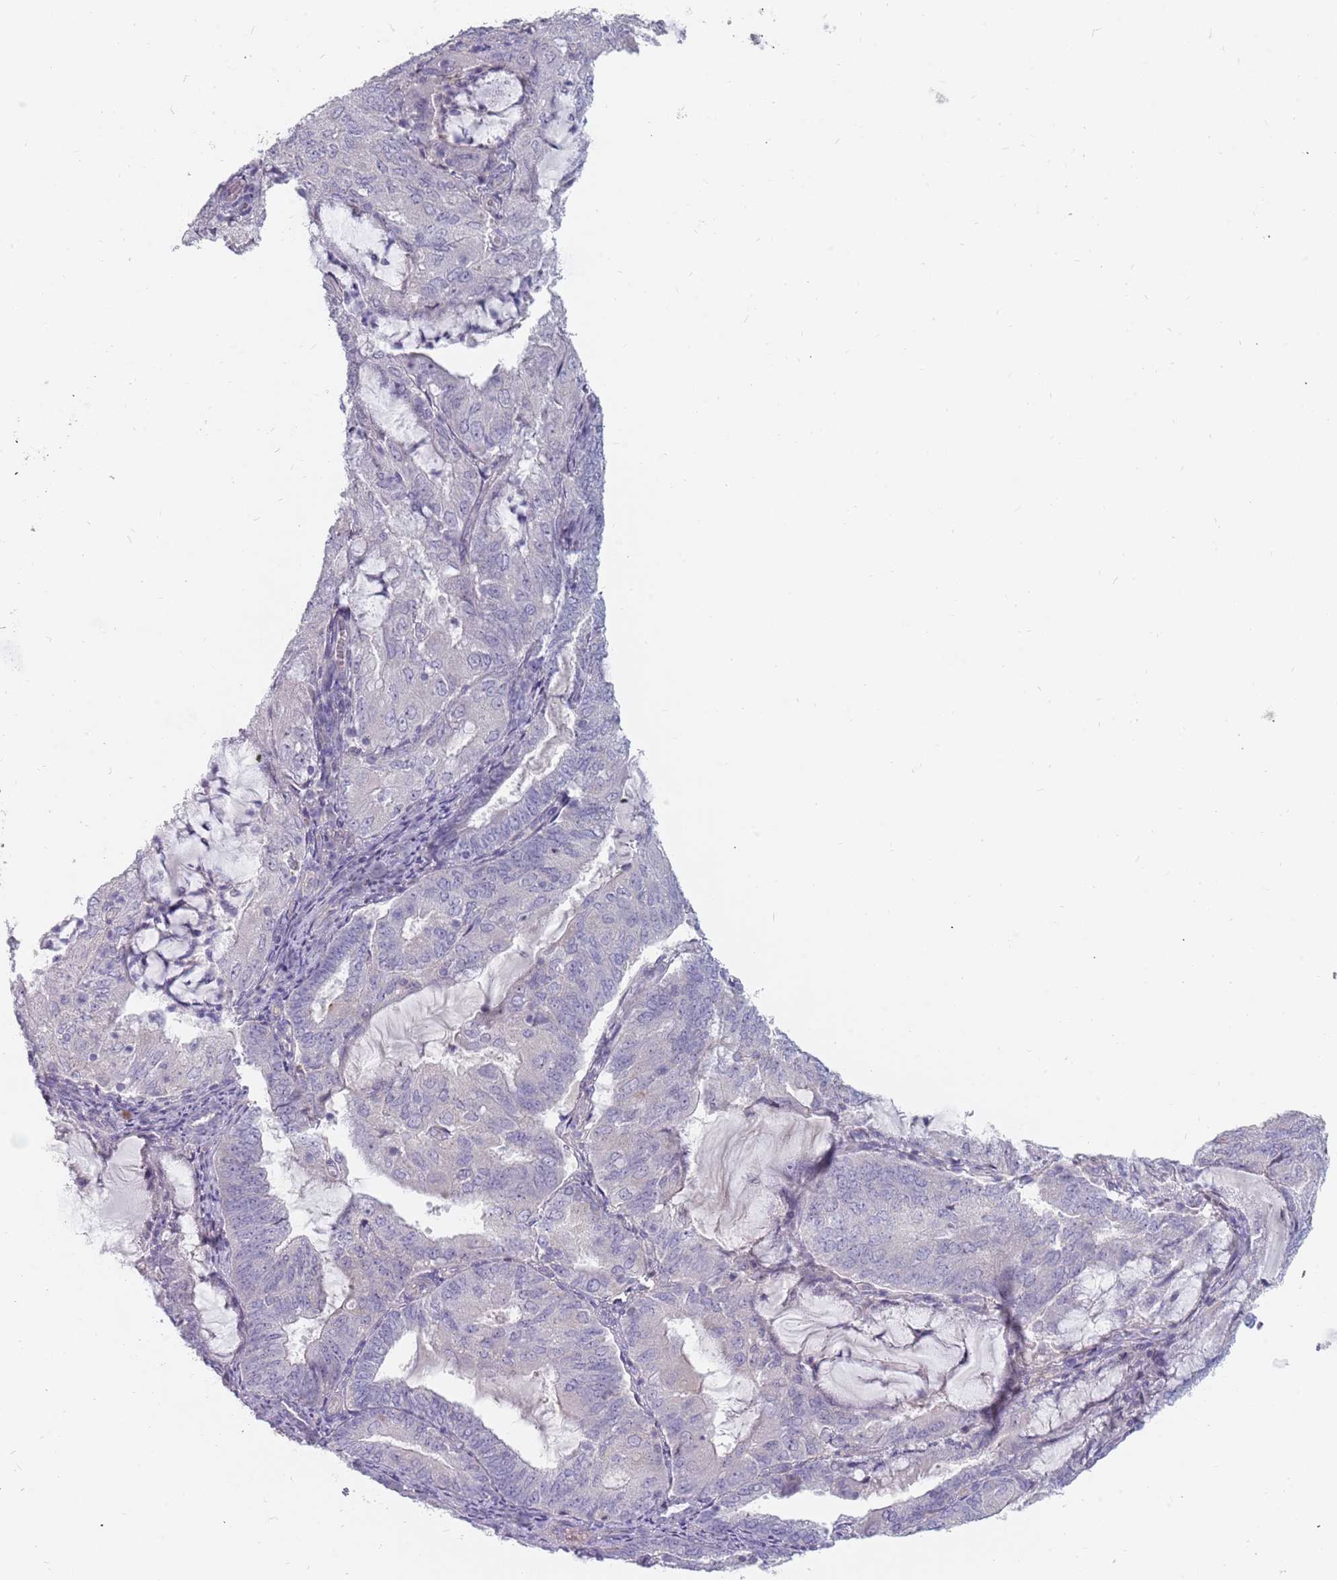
{"staining": {"intensity": "negative", "quantity": "none", "location": "none"}, "tissue": "endometrial cancer", "cell_type": "Tumor cells", "image_type": "cancer", "snomed": [{"axis": "morphology", "description": "Adenocarcinoma, NOS"}, {"axis": "topography", "description": "Endometrium"}], "caption": "This image is of endometrial cancer (adenocarcinoma) stained with immunohistochemistry (IHC) to label a protein in brown with the nuclei are counter-stained blue. There is no staining in tumor cells.", "gene": "DDX4", "patient": {"sex": "female", "age": 81}}